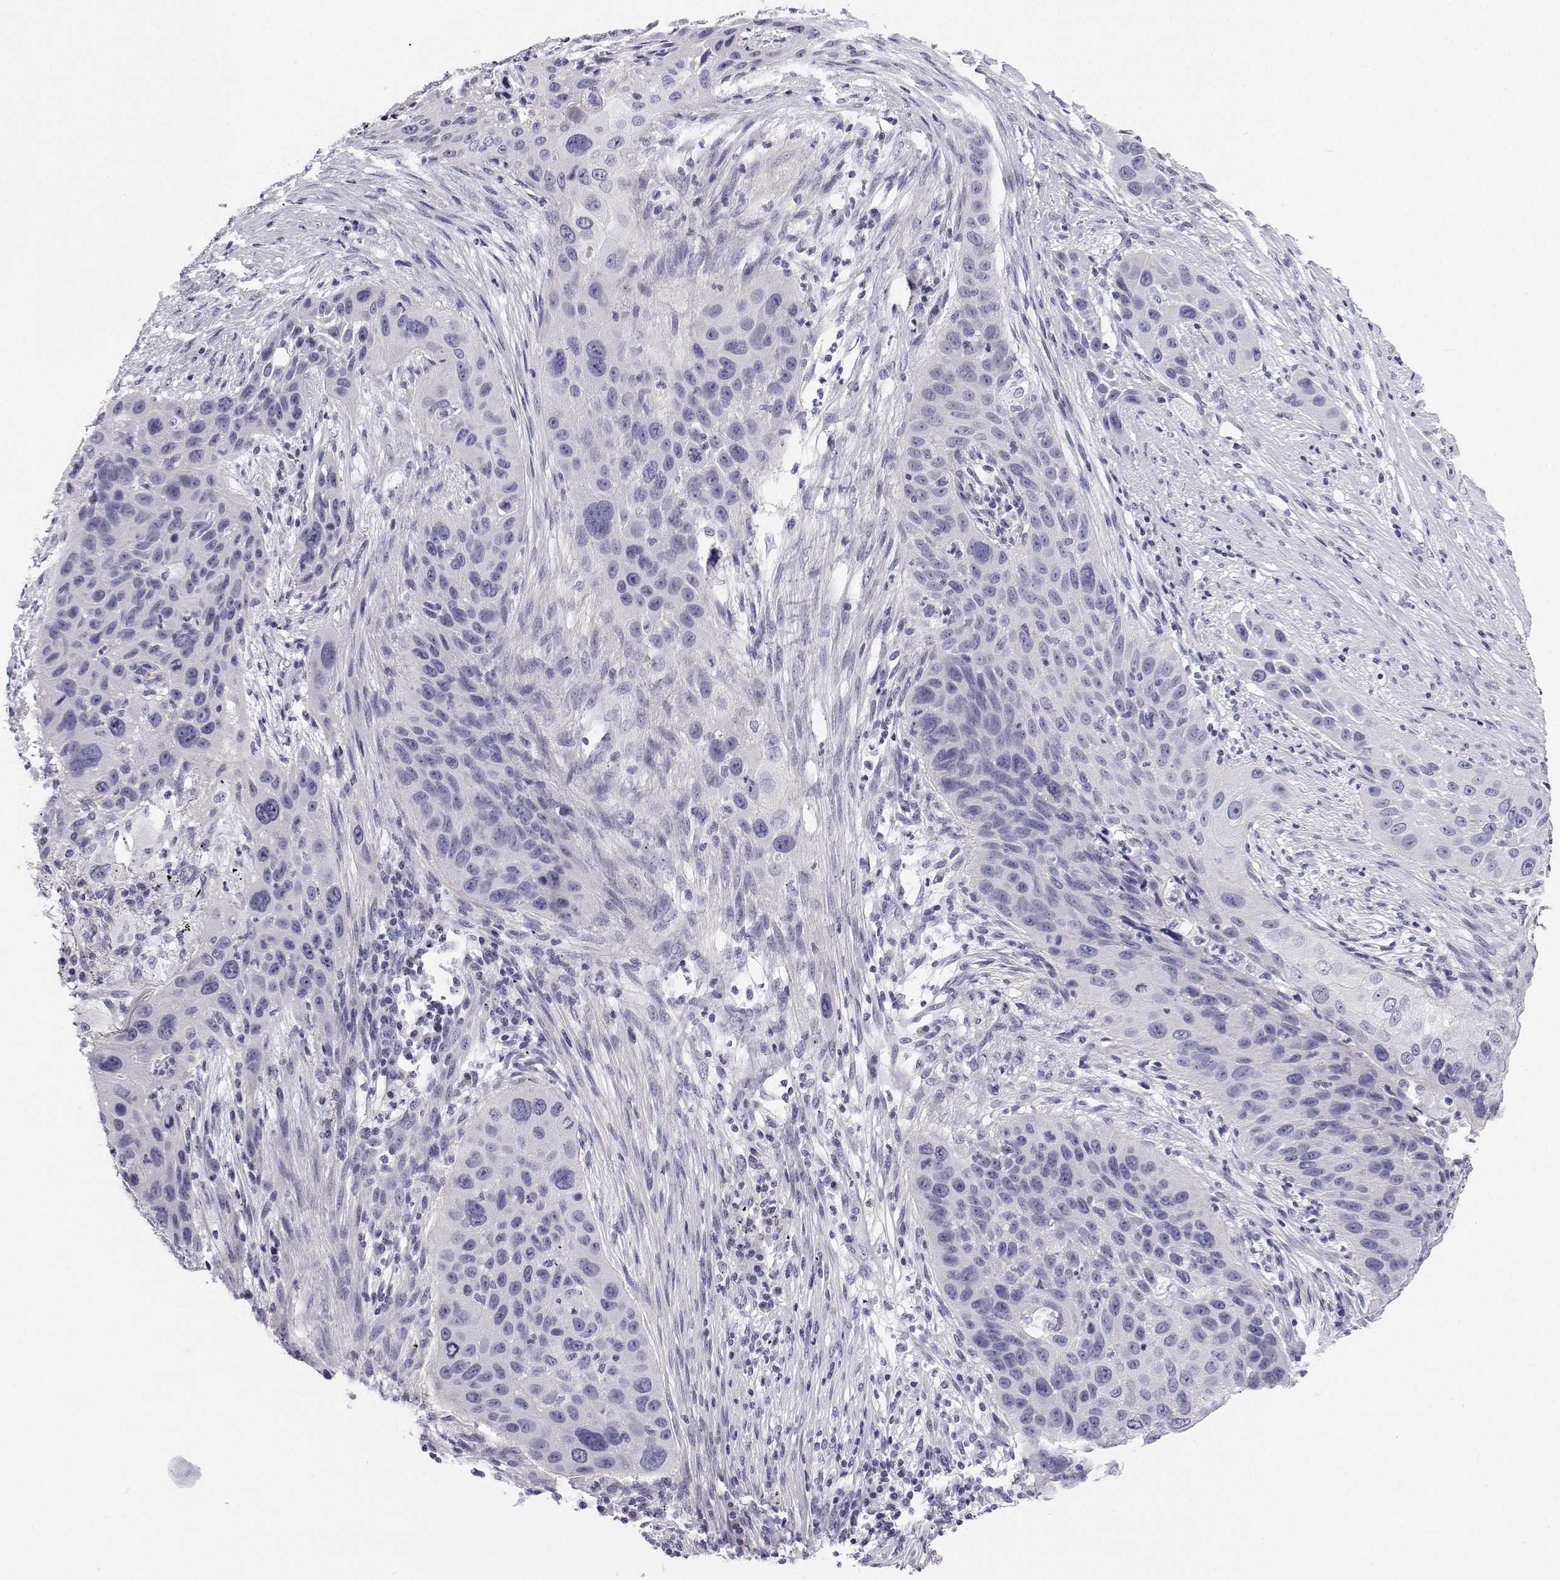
{"staining": {"intensity": "negative", "quantity": "none", "location": "none"}, "tissue": "lung cancer", "cell_type": "Tumor cells", "image_type": "cancer", "snomed": [{"axis": "morphology", "description": "Squamous cell carcinoma, NOS"}, {"axis": "topography", "description": "Lung"}], "caption": "This image is of lung cancer (squamous cell carcinoma) stained with immunohistochemistry to label a protein in brown with the nuclei are counter-stained blue. There is no expression in tumor cells.", "gene": "BHMT", "patient": {"sex": "male", "age": 63}}